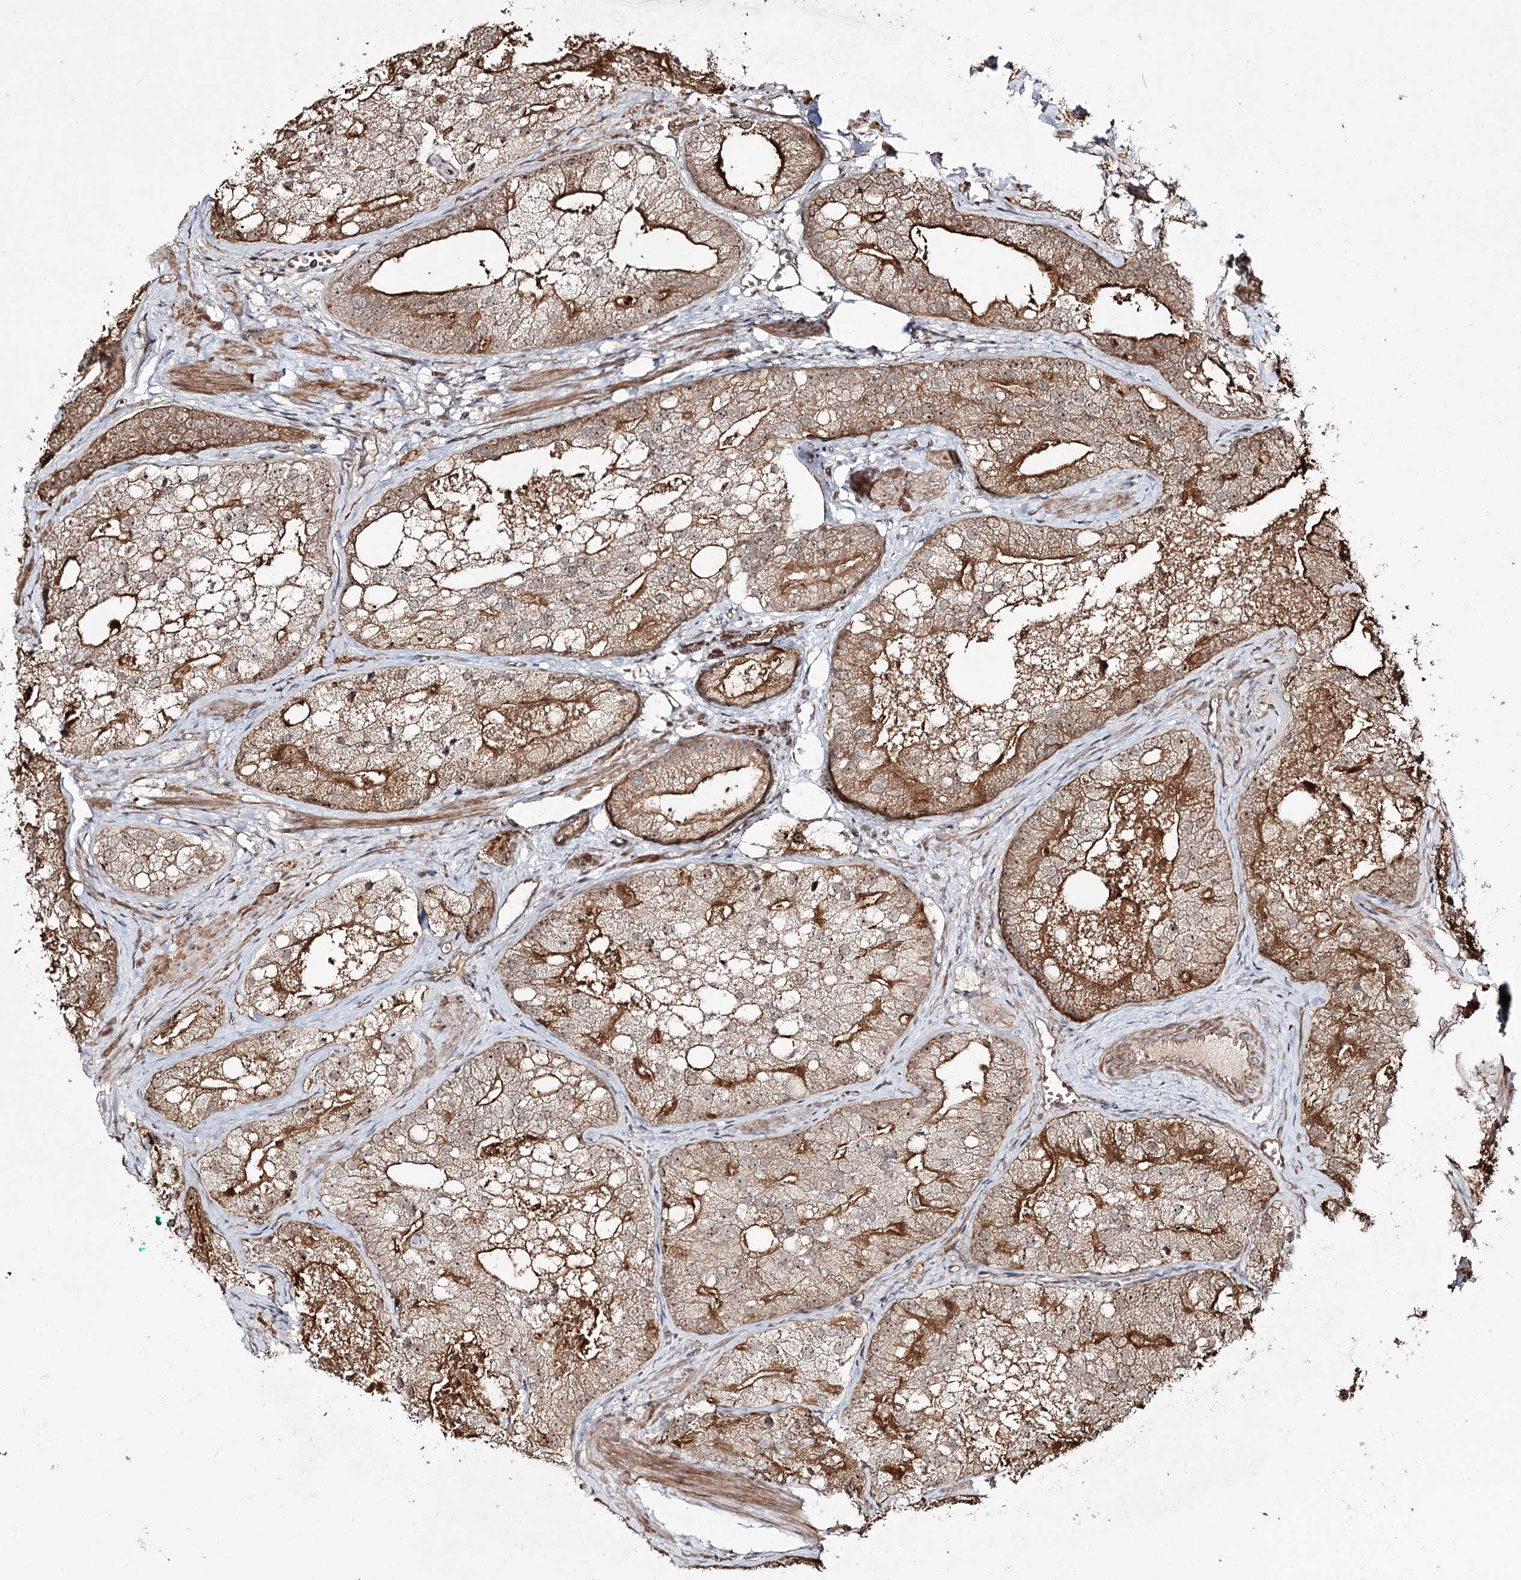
{"staining": {"intensity": "strong", "quantity": ">75%", "location": "cytoplasmic/membranous,nuclear"}, "tissue": "prostate cancer", "cell_type": "Tumor cells", "image_type": "cancer", "snomed": [{"axis": "morphology", "description": "Adenocarcinoma, Low grade"}, {"axis": "topography", "description": "Prostate"}], "caption": "IHC of low-grade adenocarcinoma (prostate) exhibits high levels of strong cytoplasmic/membranous and nuclear staining in about >75% of tumor cells.", "gene": "RRP9", "patient": {"sex": "male", "age": 69}}